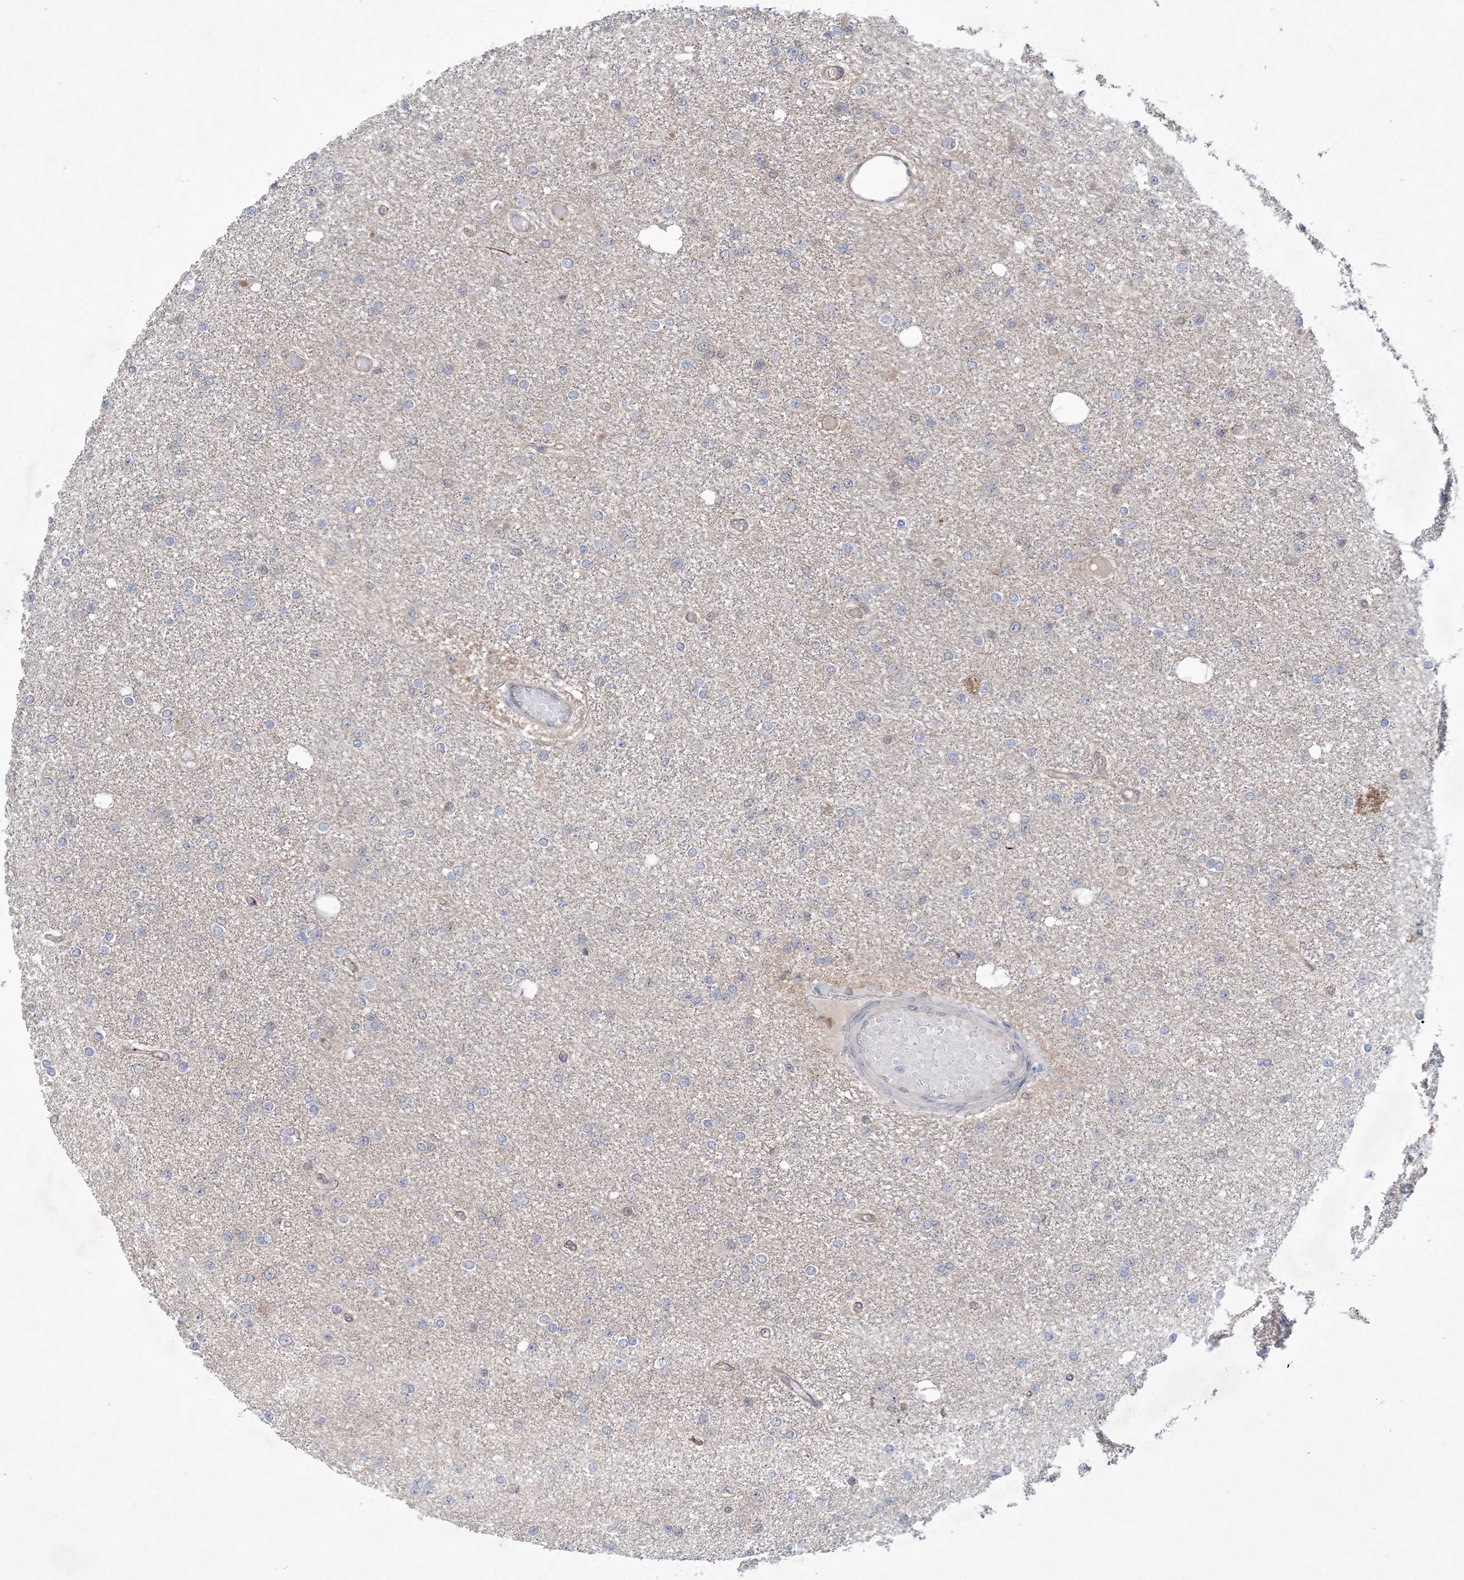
{"staining": {"intensity": "negative", "quantity": "none", "location": "none"}, "tissue": "glioma", "cell_type": "Tumor cells", "image_type": "cancer", "snomed": [{"axis": "morphology", "description": "Glioma, malignant, Low grade"}, {"axis": "topography", "description": "Brain"}], "caption": "Tumor cells show no significant staining in malignant glioma (low-grade).", "gene": "EHBP1", "patient": {"sex": "female", "age": 22}}